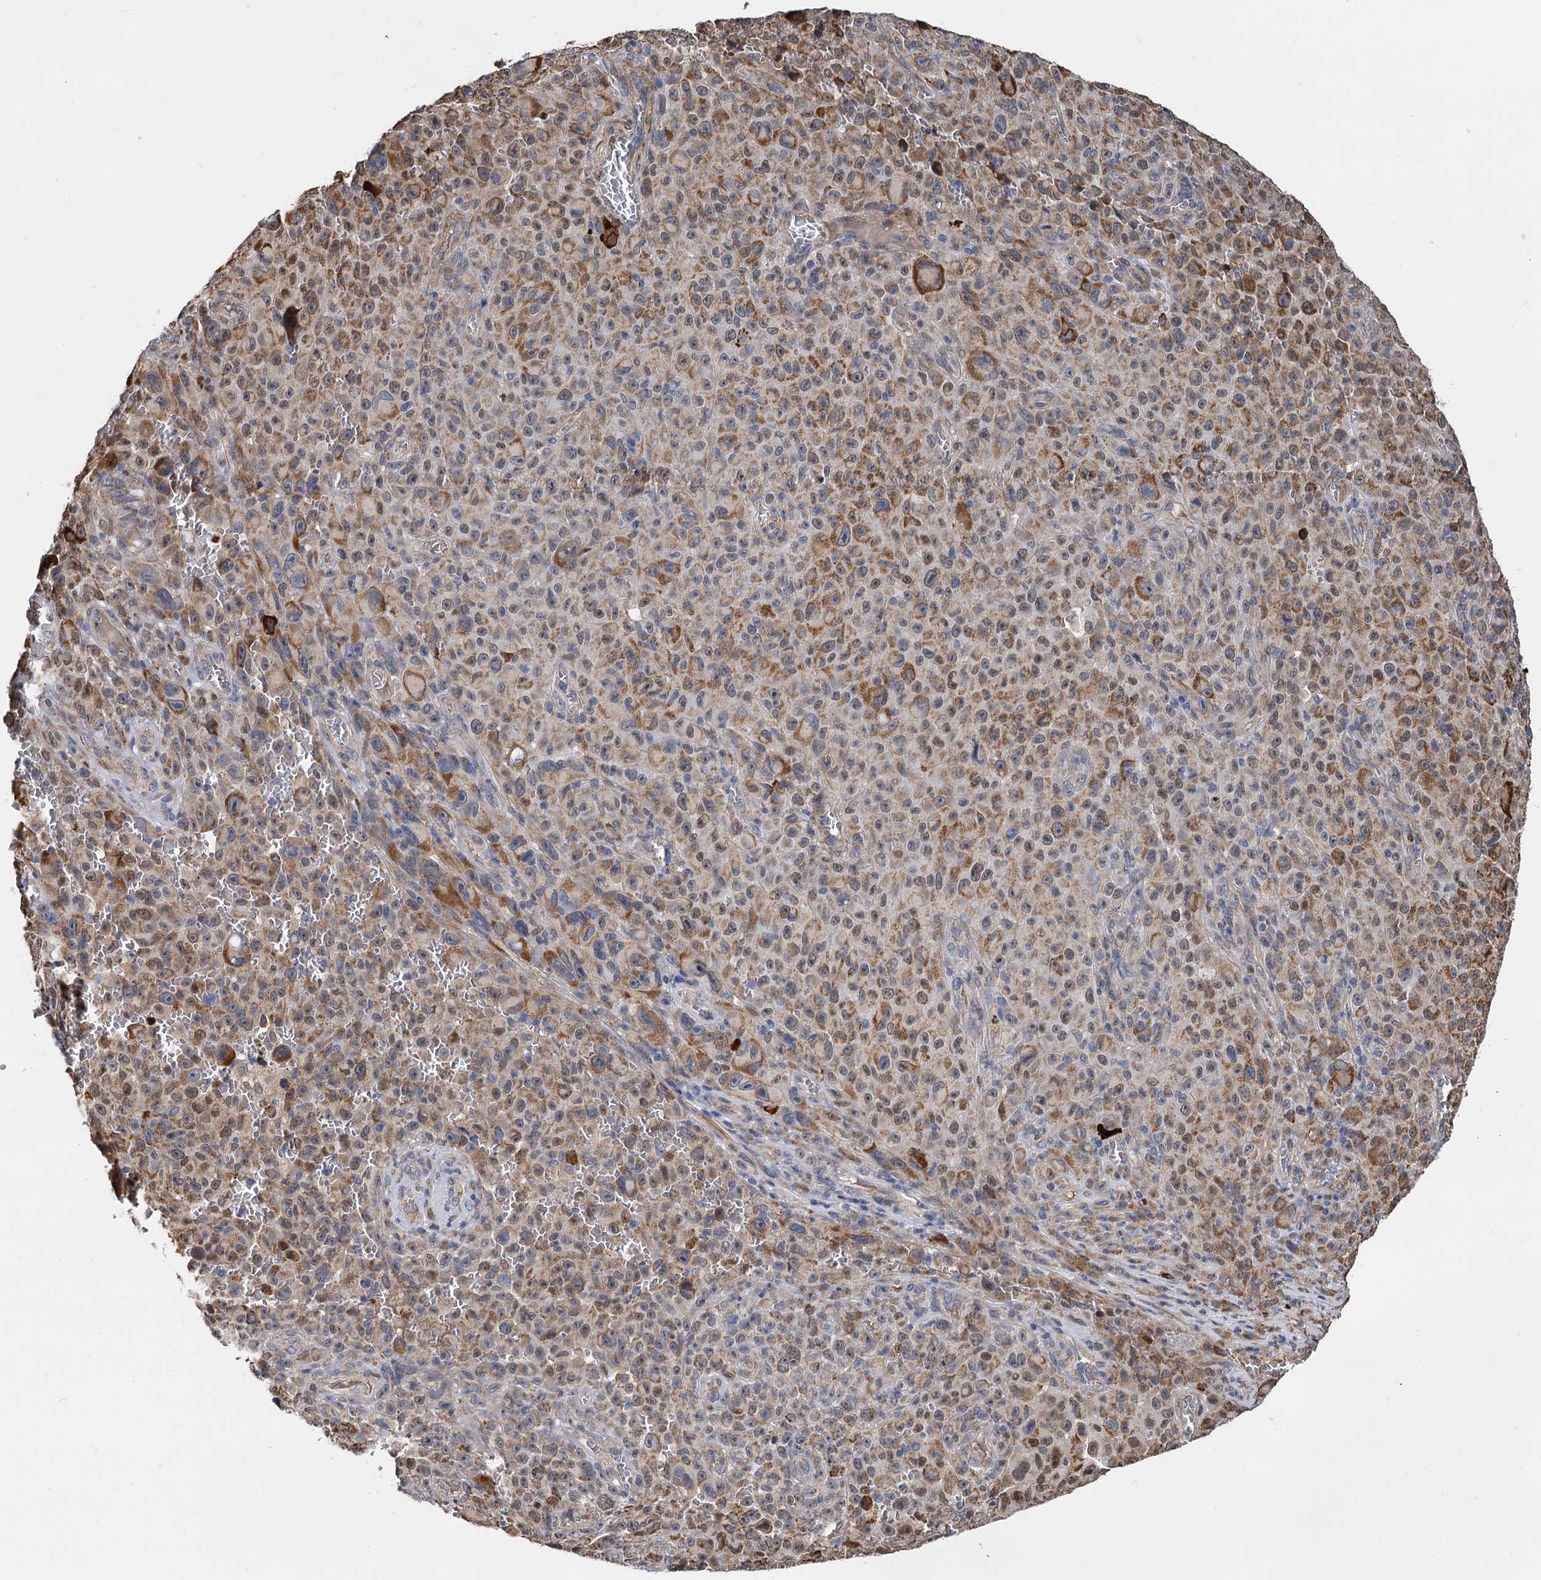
{"staining": {"intensity": "moderate", "quantity": ">75%", "location": "cytoplasmic/membranous"}, "tissue": "melanoma", "cell_type": "Tumor cells", "image_type": "cancer", "snomed": [{"axis": "morphology", "description": "Malignant melanoma, NOS"}, {"axis": "topography", "description": "Skin"}], "caption": "The histopathology image shows immunohistochemical staining of melanoma. There is moderate cytoplasmic/membranous expression is seen in approximately >75% of tumor cells.", "gene": "ALKBH7", "patient": {"sex": "female", "age": 82}}